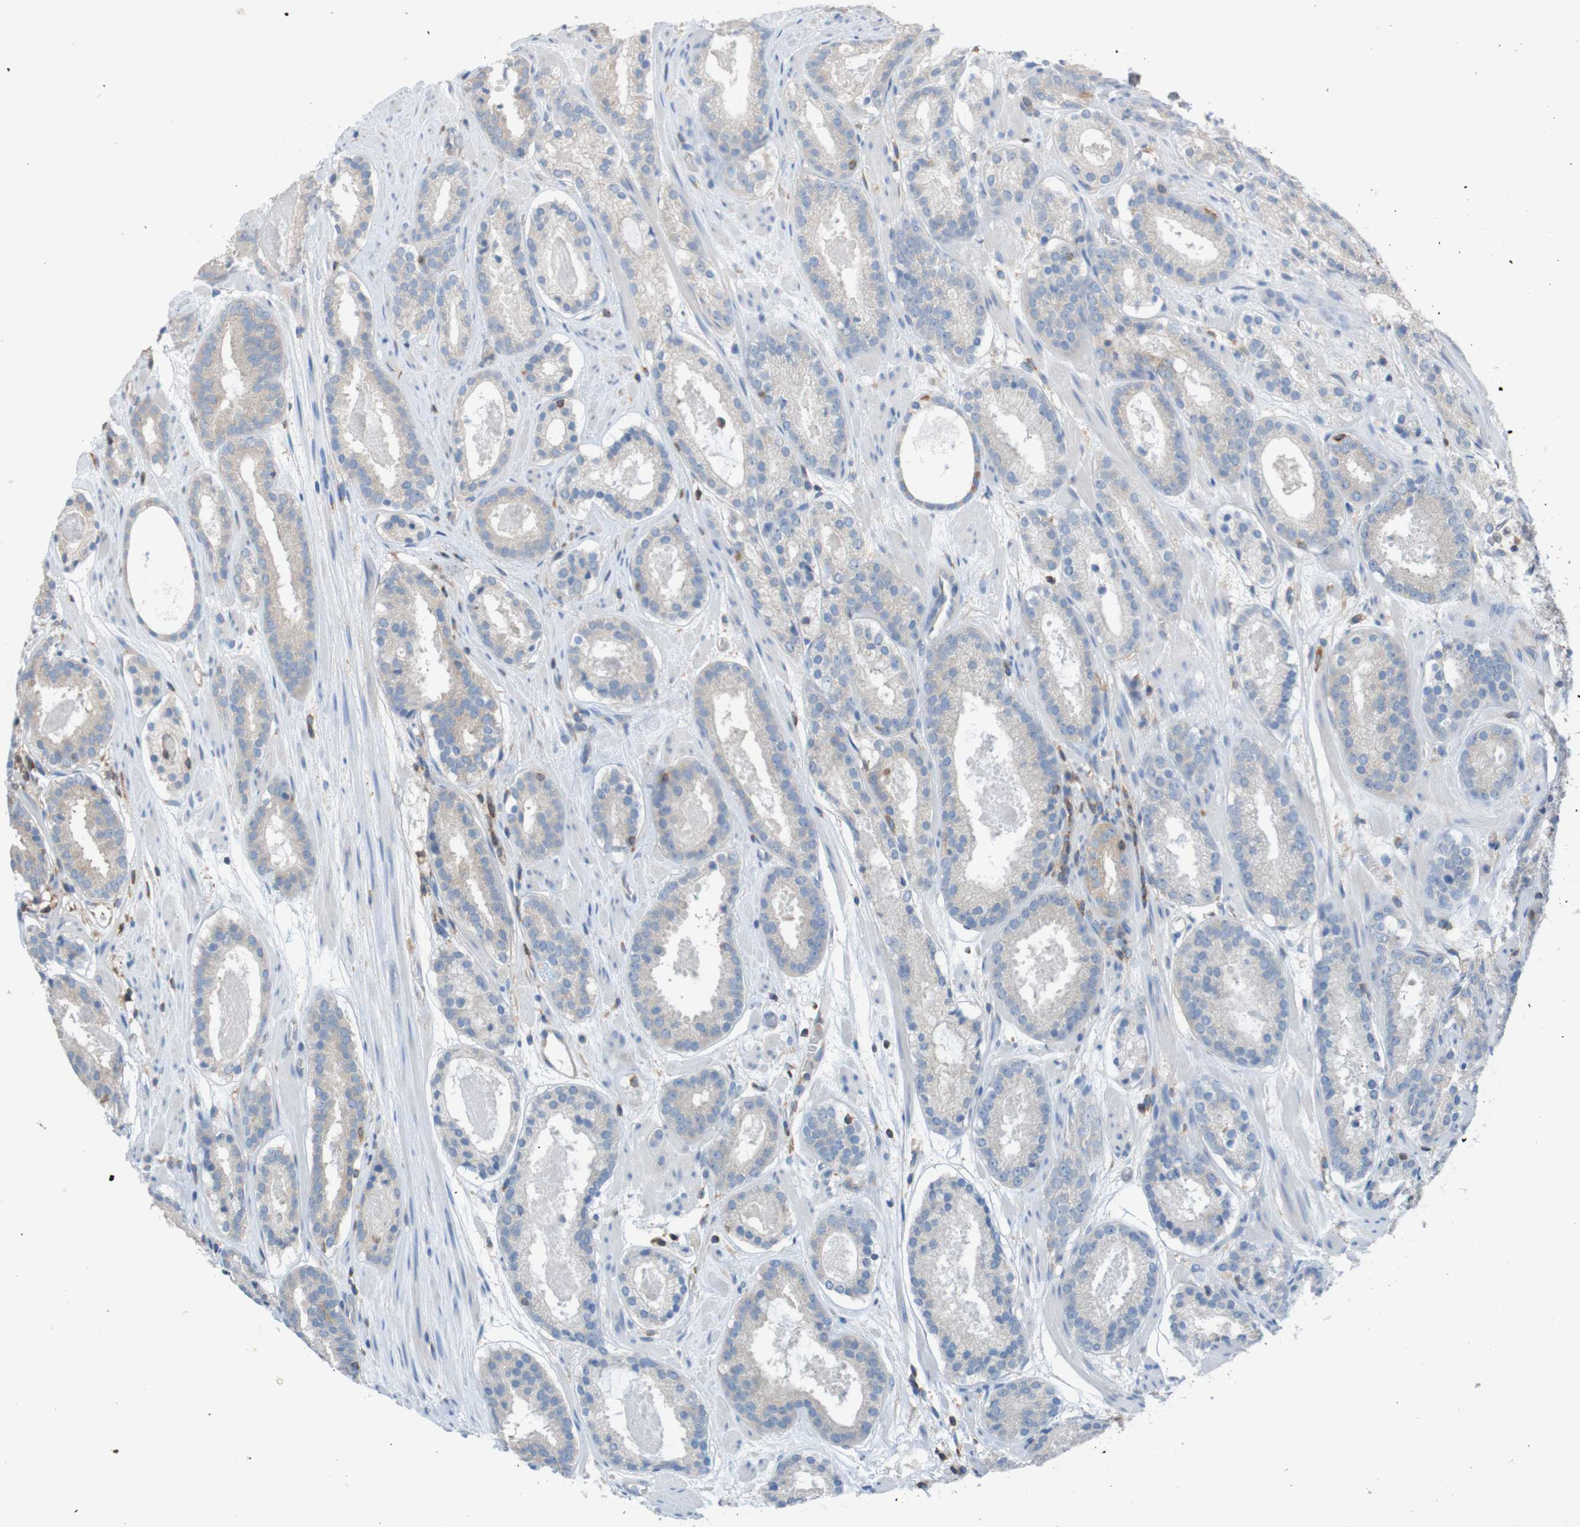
{"staining": {"intensity": "weak", "quantity": "<25%", "location": "cytoplasmic/membranous"}, "tissue": "prostate cancer", "cell_type": "Tumor cells", "image_type": "cancer", "snomed": [{"axis": "morphology", "description": "Adenocarcinoma, Low grade"}, {"axis": "topography", "description": "Prostate"}], "caption": "This is an IHC image of adenocarcinoma (low-grade) (prostate). There is no positivity in tumor cells.", "gene": "MINAR1", "patient": {"sex": "male", "age": 69}}